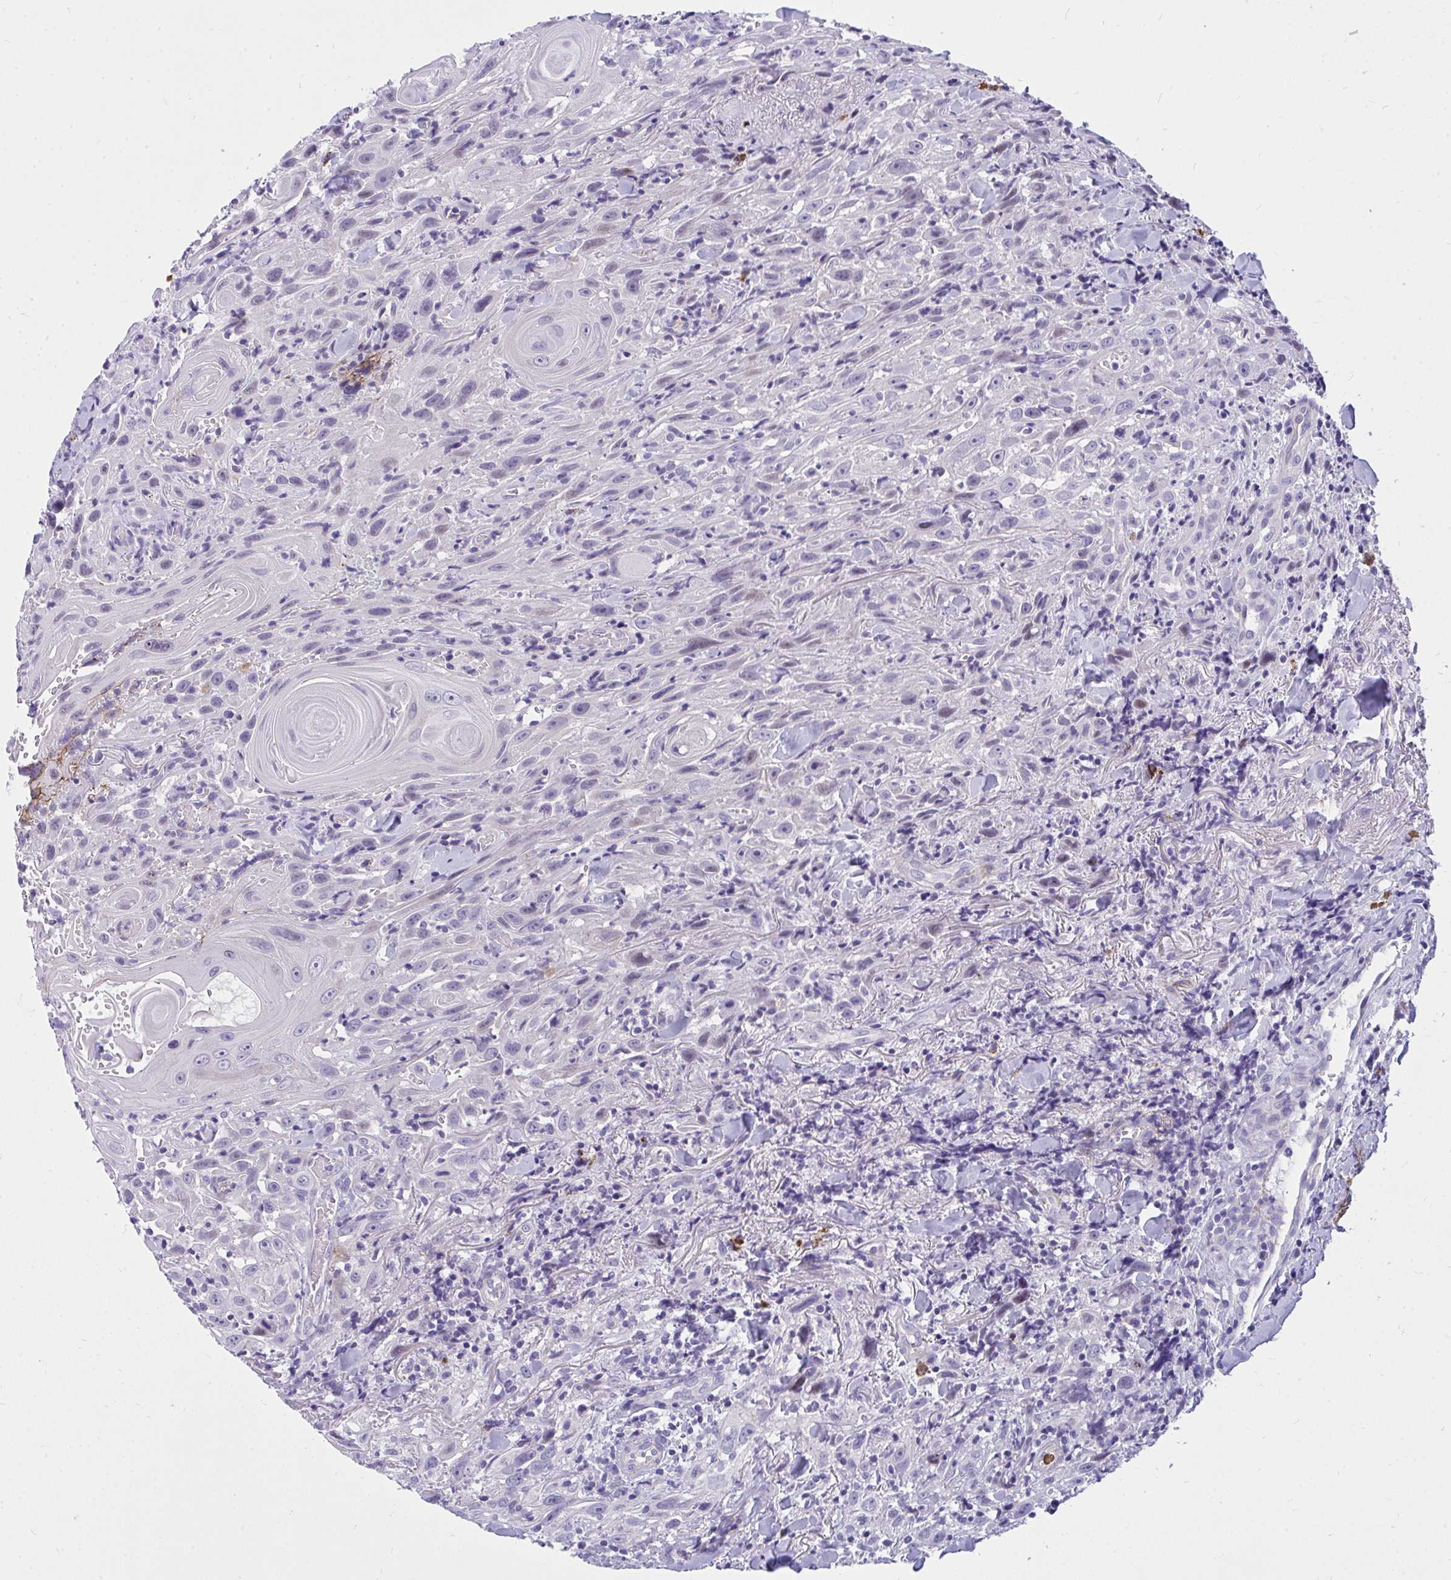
{"staining": {"intensity": "negative", "quantity": "none", "location": "none"}, "tissue": "head and neck cancer", "cell_type": "Tumor cells", "image_type": "cancer", "snomed": [{"axis": "morphology", "description": "Squamous cell carcinoma, NOS"}, {"axis": "topography", "description": "Head-Neck"}], "caption": "This histopathology image is of head and neck cancer (squamous cell carcinoma) stained with immunohistochemistry to label a protein in brown with the nuclei are counter-stained blue. There is no staining in tumor cells.", "gene": "TSBP1", "patient": {"sex": "female", "age": 95}}